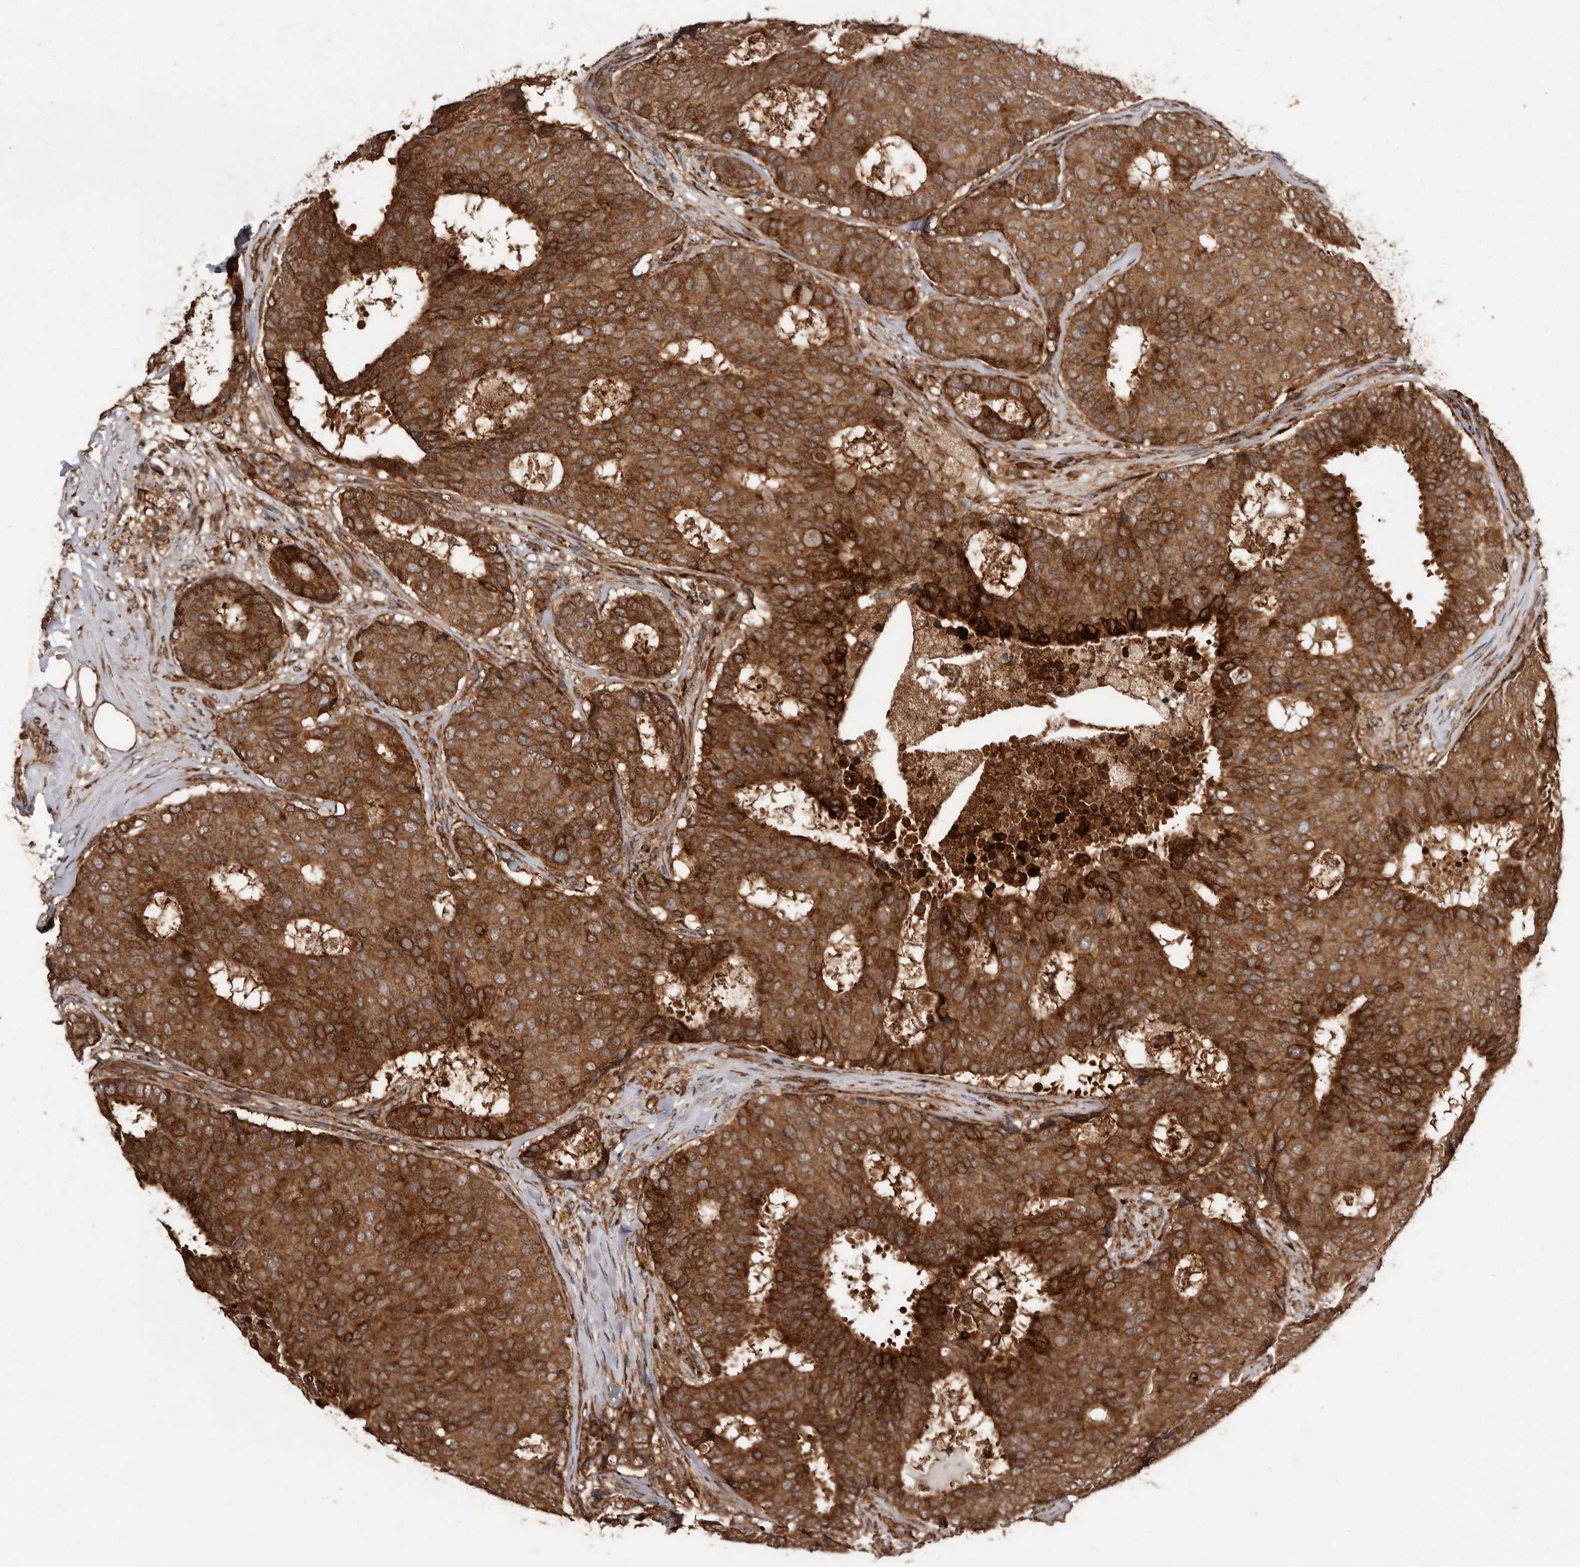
{"staining": {"intensity": "strong", "quantity": ">75%", "location": "cytoplasmic/membranous"}, "tissue": "breast cancer", "cell_type": "Tumor cells", "image_type": "cancer", "snomed": [{"axis": "morphology", "description": "Duct carcinoma"}, {"axis": "topography", "description": "Breast"}], "caption": "A micrograph of invasive ductal carcinoma (breast) stained for a protein reveals strong cytoplasmic/membranous brown staining in tumor cells. Immunohistochemistry (ihc) stains the protein of interest in brown and the nuclei are stained blue.", "gene": "FLAD1", "patient": {"sex": "female", "age": 75}}